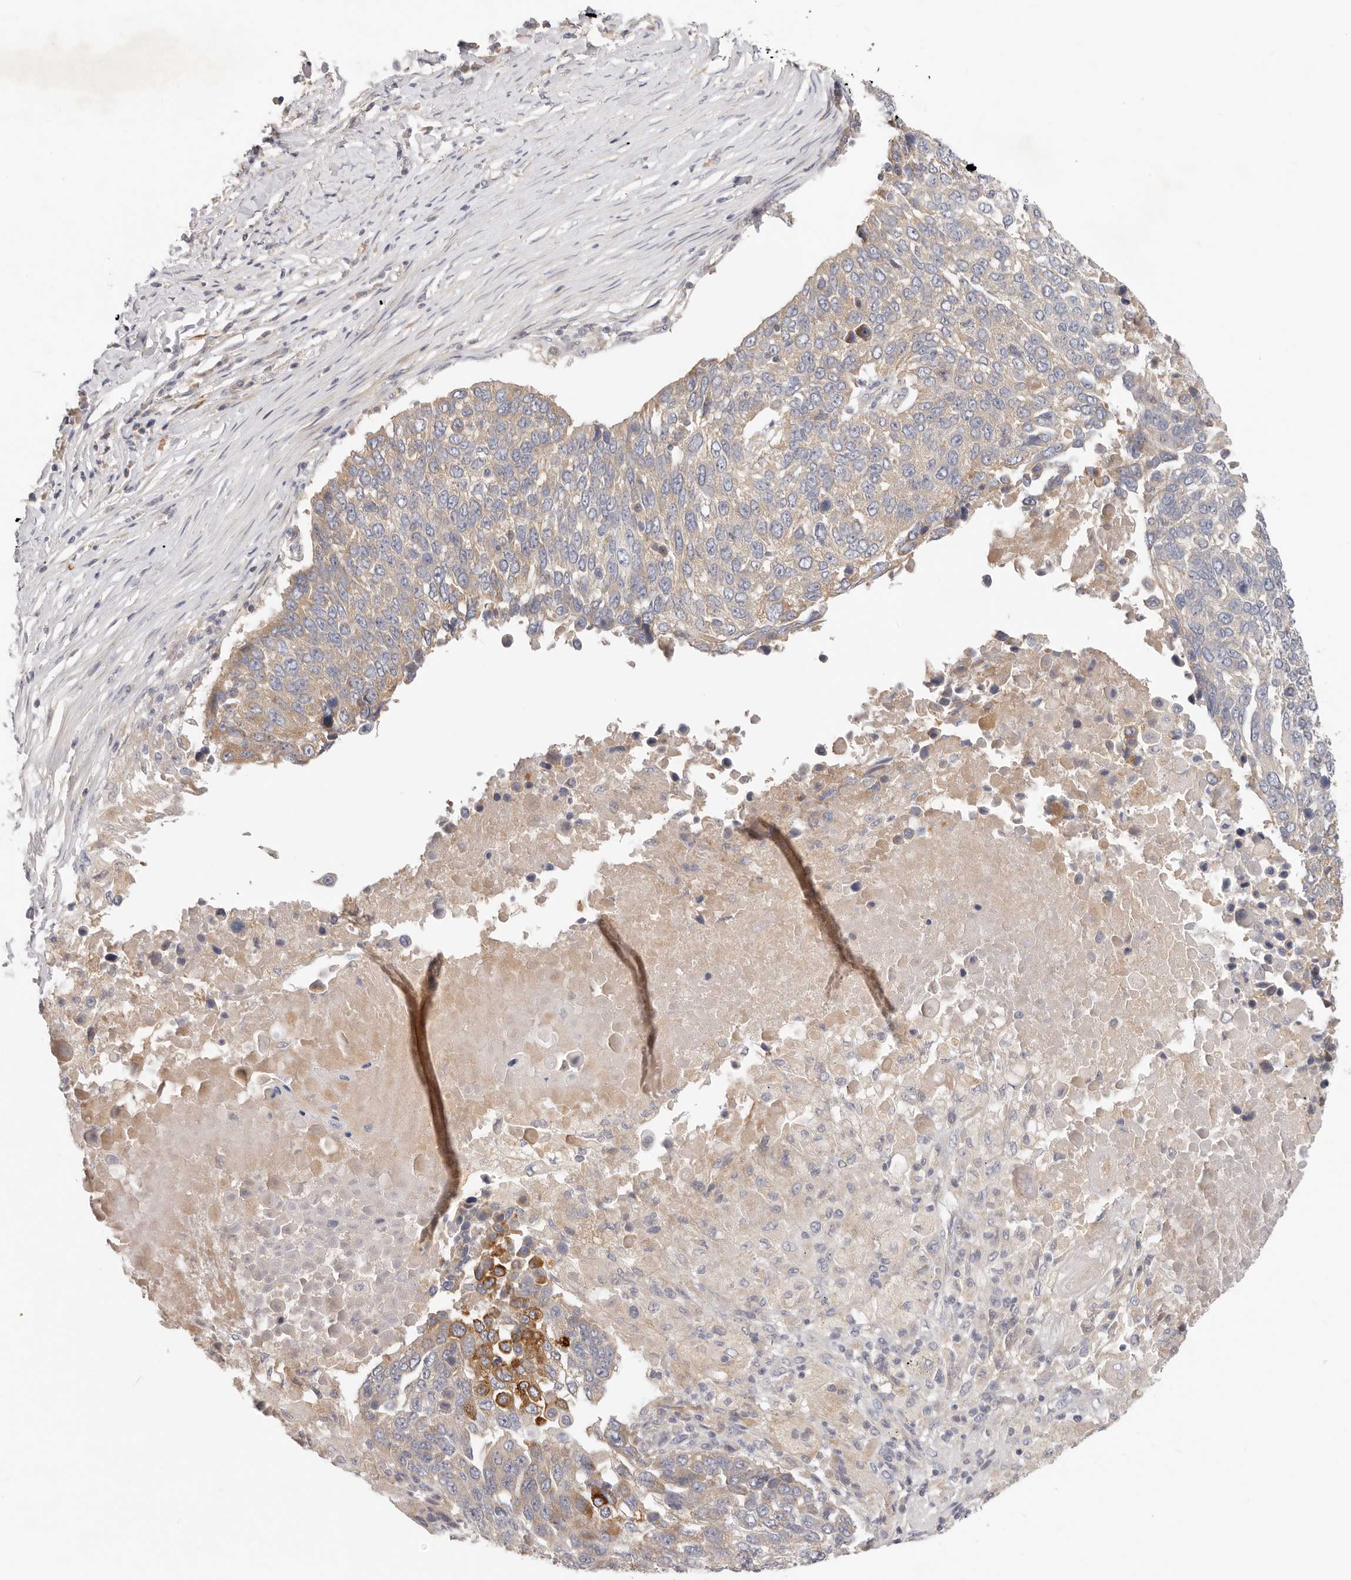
{"staining": {"intensity": "strong", "quantity": "25%-75%", "location": "cytoplasmic/membranous"}, "tissue": "lung cancer", "cell_type": "Tumor cells", "image_type": "cancer", "snomed": [{"axis": "morphology", "description": "Squamous cell carcinoma, NOS"}, {"axis": "topography", "description": "Lung"}], "caption": "Tumor cells display strong cytoplasmic/membranous staining in about 25%-75% of cells in lung squamous cell carcinoma.", "gene": "TFB2M", "patient": {"sex": "male", "age": 66}}